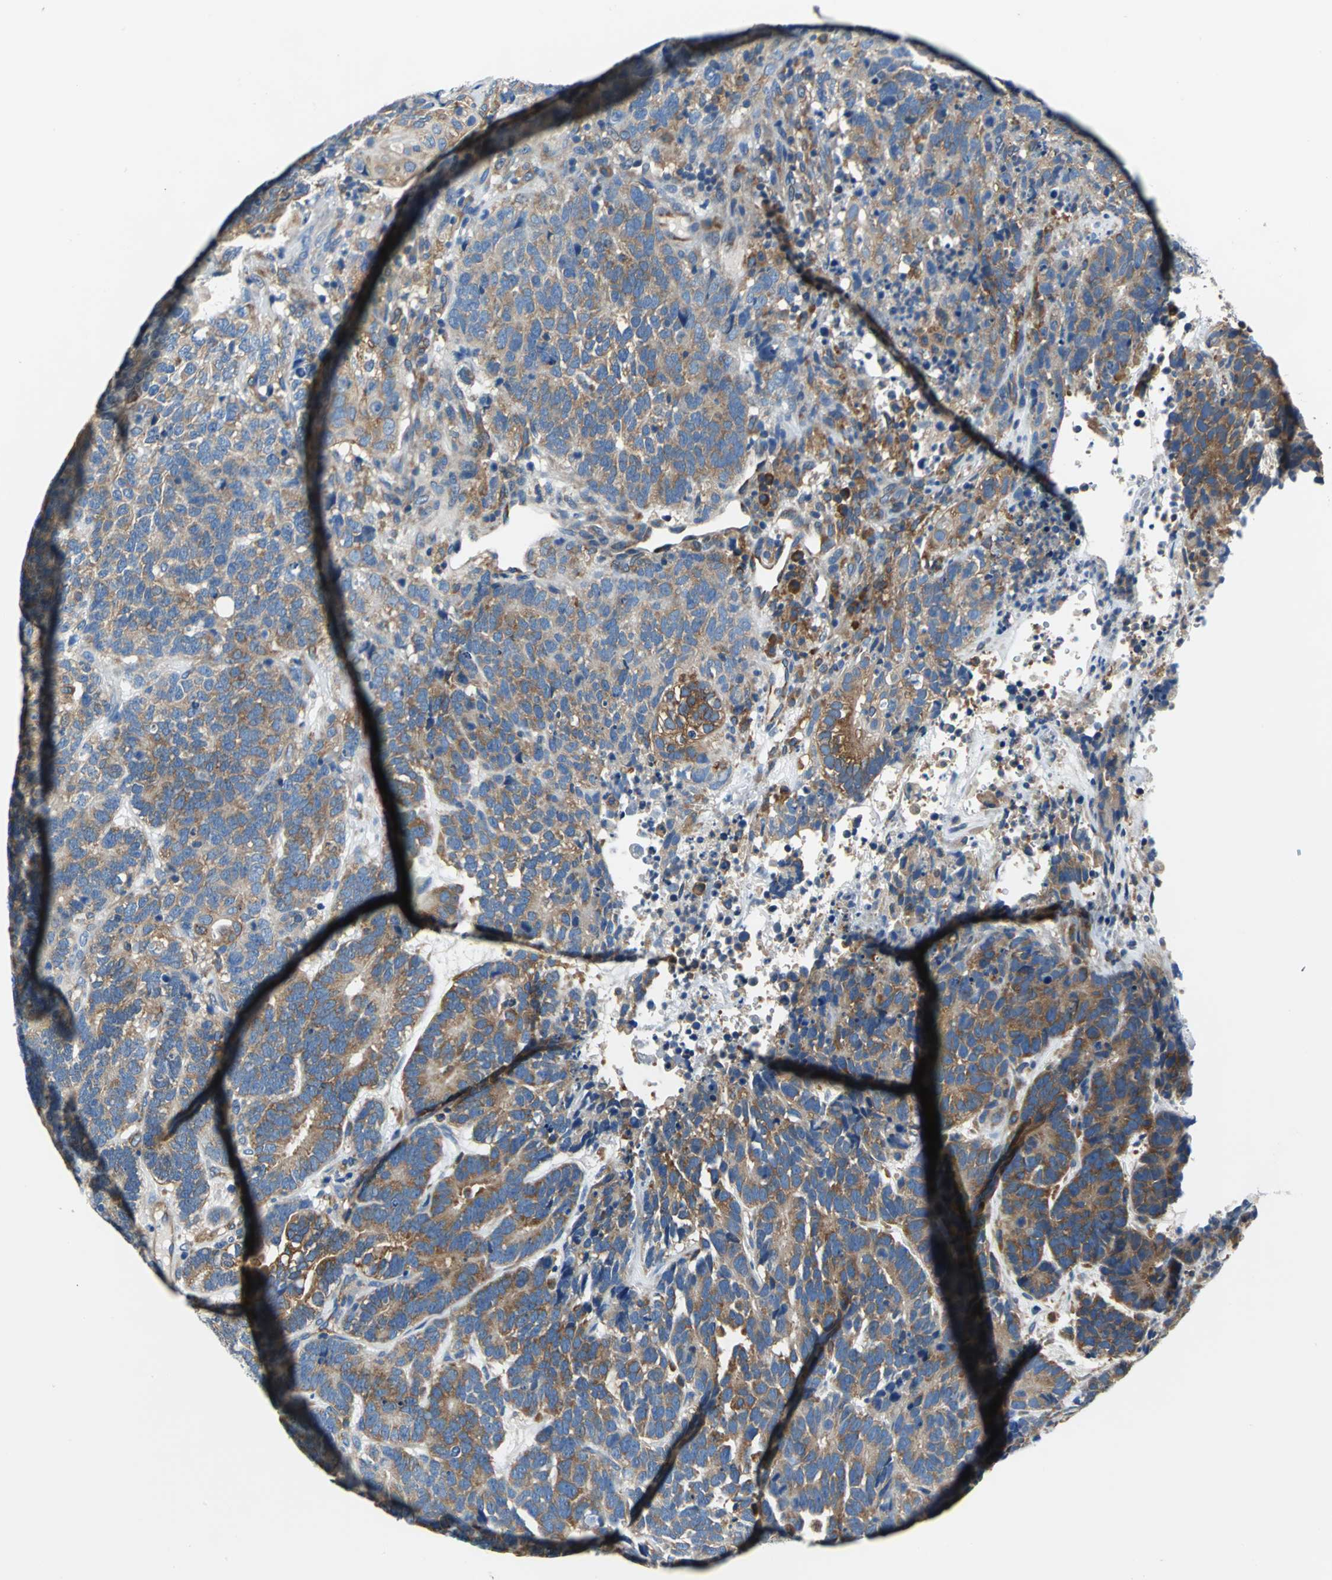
{"staining": {"intensity": "strong", "quantity": ">75%", "location": "cytoplasmic/membranous"}, "tissue": "testis cancer", "cell_type": "Tumor cells", "image_type": "cancer", "snomed": [{"axis": "morphology", "description": "Carcinoma, Embryonal, NOS"}, {"axis": "topography", "description": "Testis"}], "caption": "Human embryonal carcinoma (testis) stained for a protein (brown) exhibits strong cytoplasmic/membranous positive positivity in approximately >75% of tumor cells.", "gene": "TRIM25", "patient": {"sex": "male", "age": 26}}